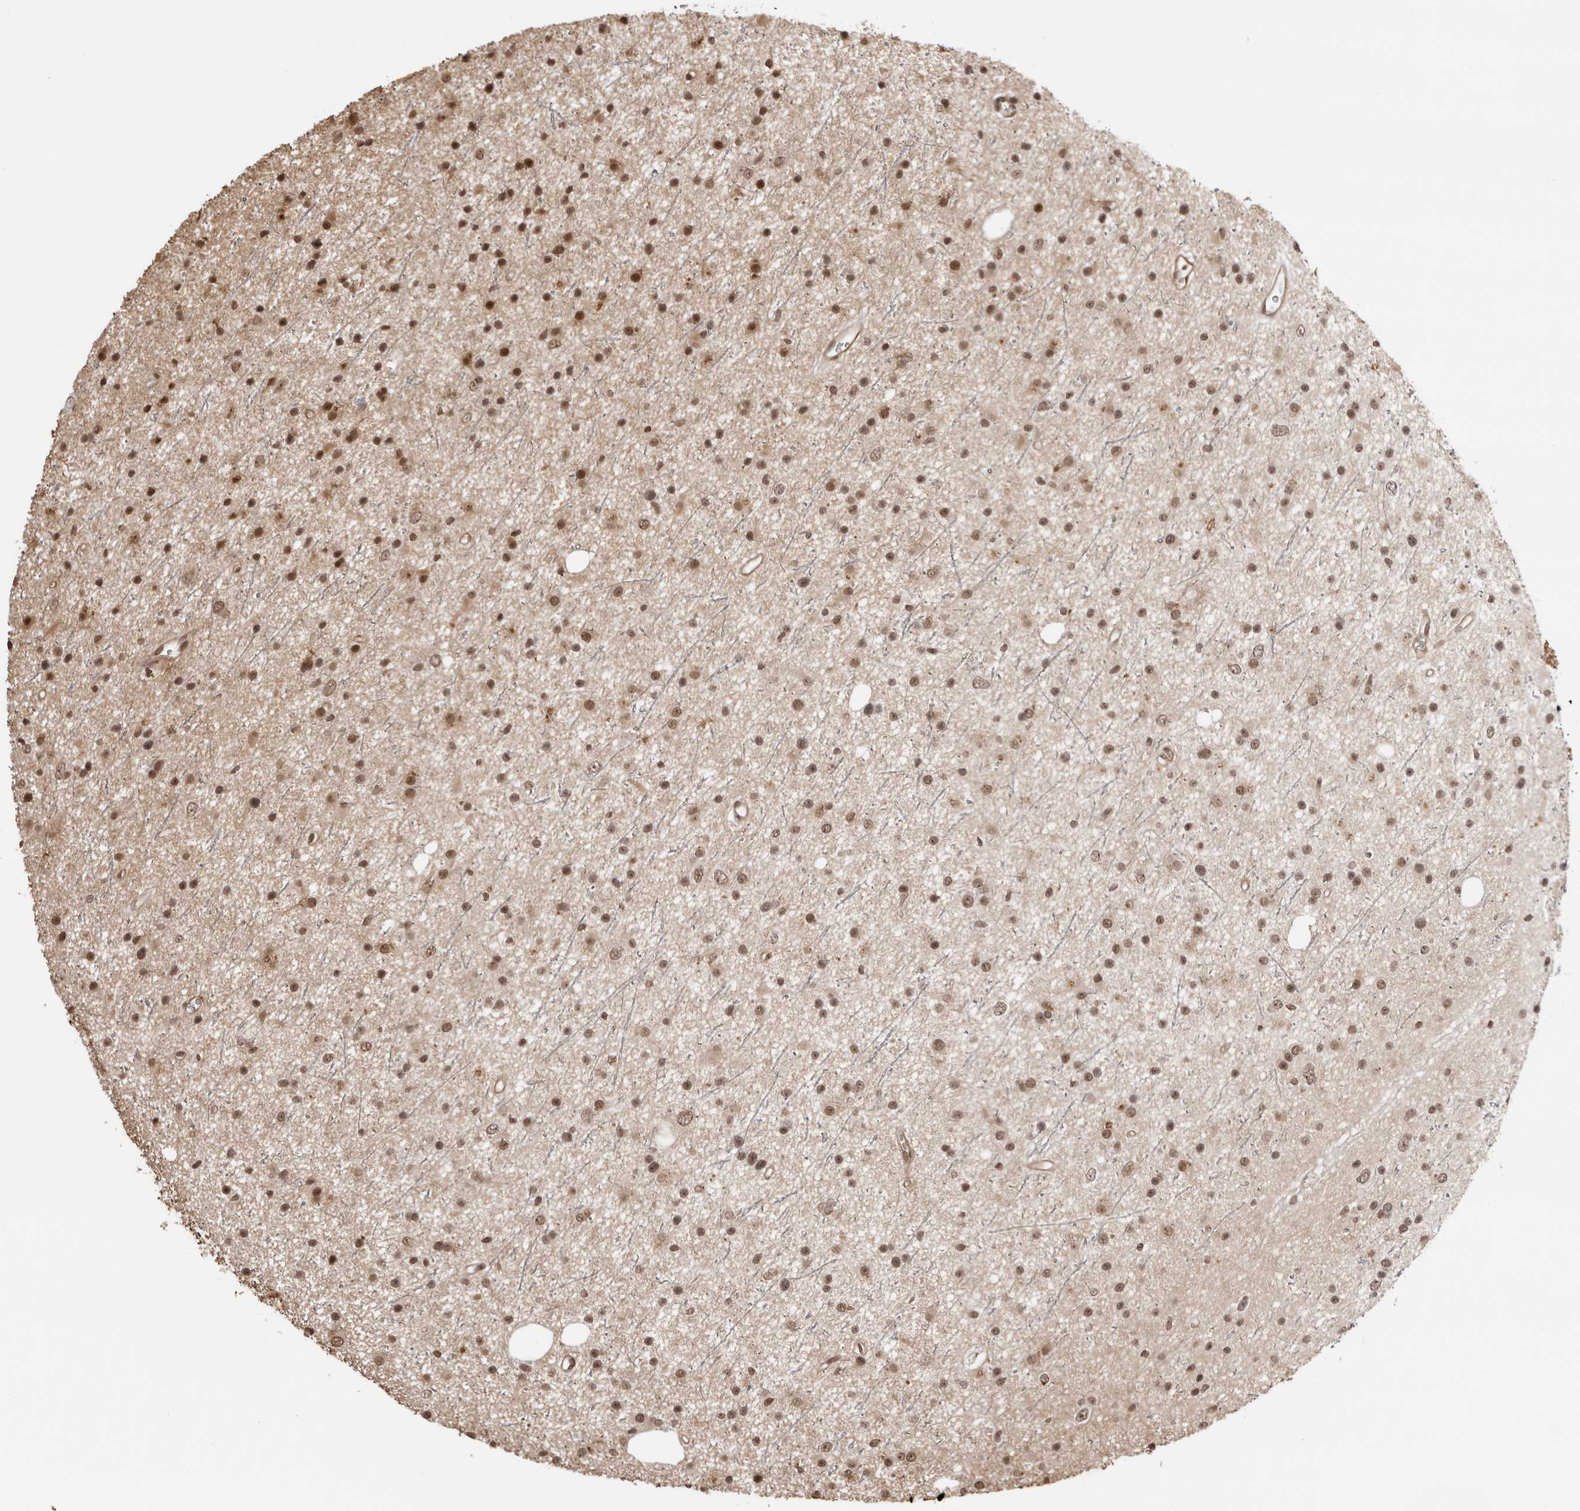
{"staining": {"intensity": "moderate", "quantity": ">75%", "location": "nuclear"}, "tissue": "glioma", "cell_type": "Tumor cells", "image_type": "cancer", "snomed": [{"axis": "morphology", "description": "Glioma, malignant, Low grade"}, {"axis": "topography", "description": "Cerebral cortex"}], "caption": "Protein staining reveals moderate nuclear staining in about >75% of tumor cells in malignant glioma (low-grade).", "gene": "SDE2", "patient": {"sex": "female", "age": 39}}